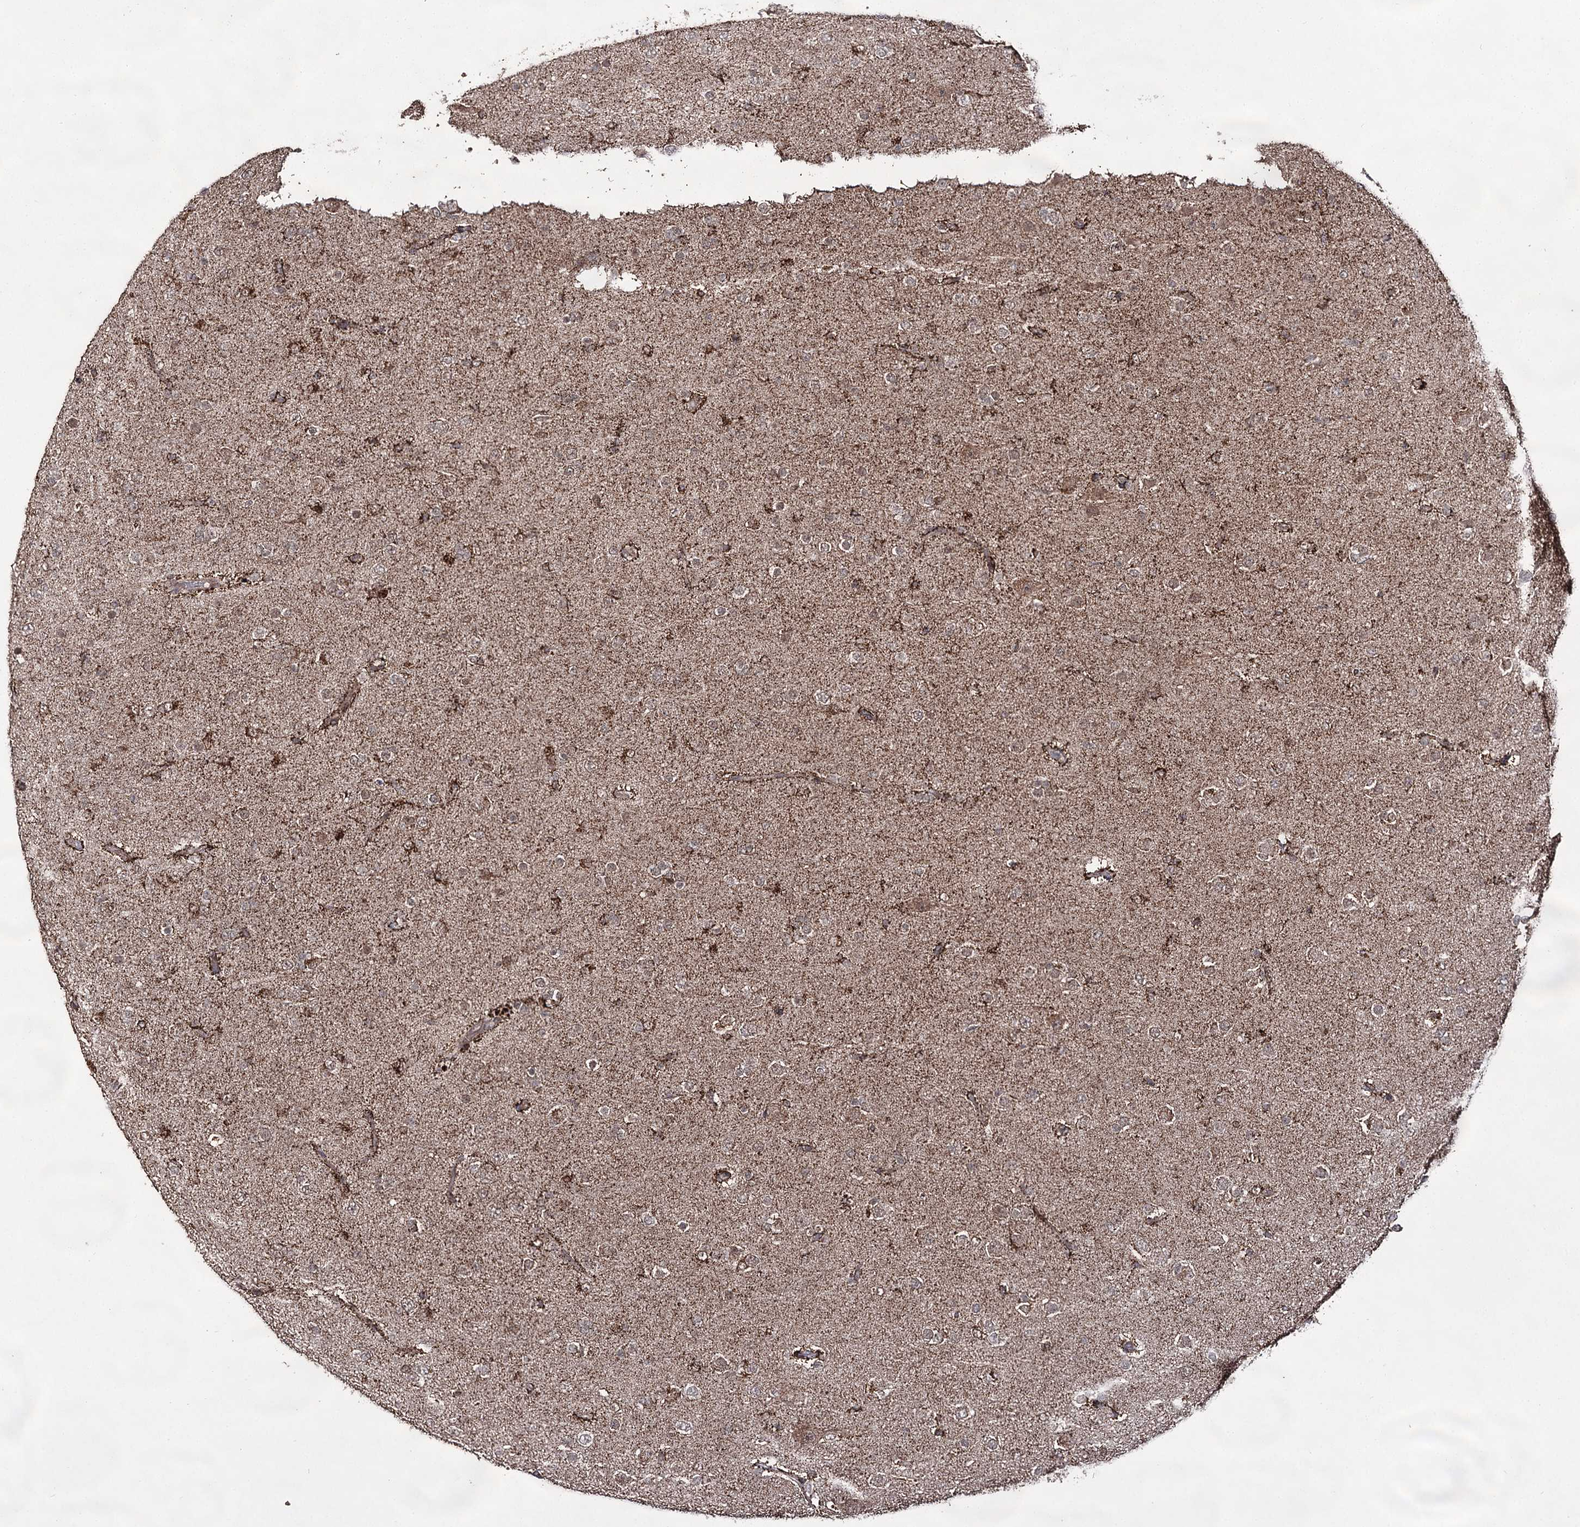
{"staining": {"intensity": "moderate", "quantity": ">75%", "location": "cytoplasmic/membranous,nuclear"}, "tissue": "glioma", "cell_type": "Tumor cells", "image_type": "cancer", "snomed": [{"axis": "morphology", "description": "Glioma, malignant, Low grade"}, {"axis": "topography", "description": "Brain"}], "caption": "A histopathology image showing moderate cytoplasmic/membranous and nuclear expression in about >75% of tumor cells in malignant glioma (low-grade), as visualized by brown immunohistochemical staining.", "gene": "ACTR6", "patient": {"sex": "male", "age": 65}}